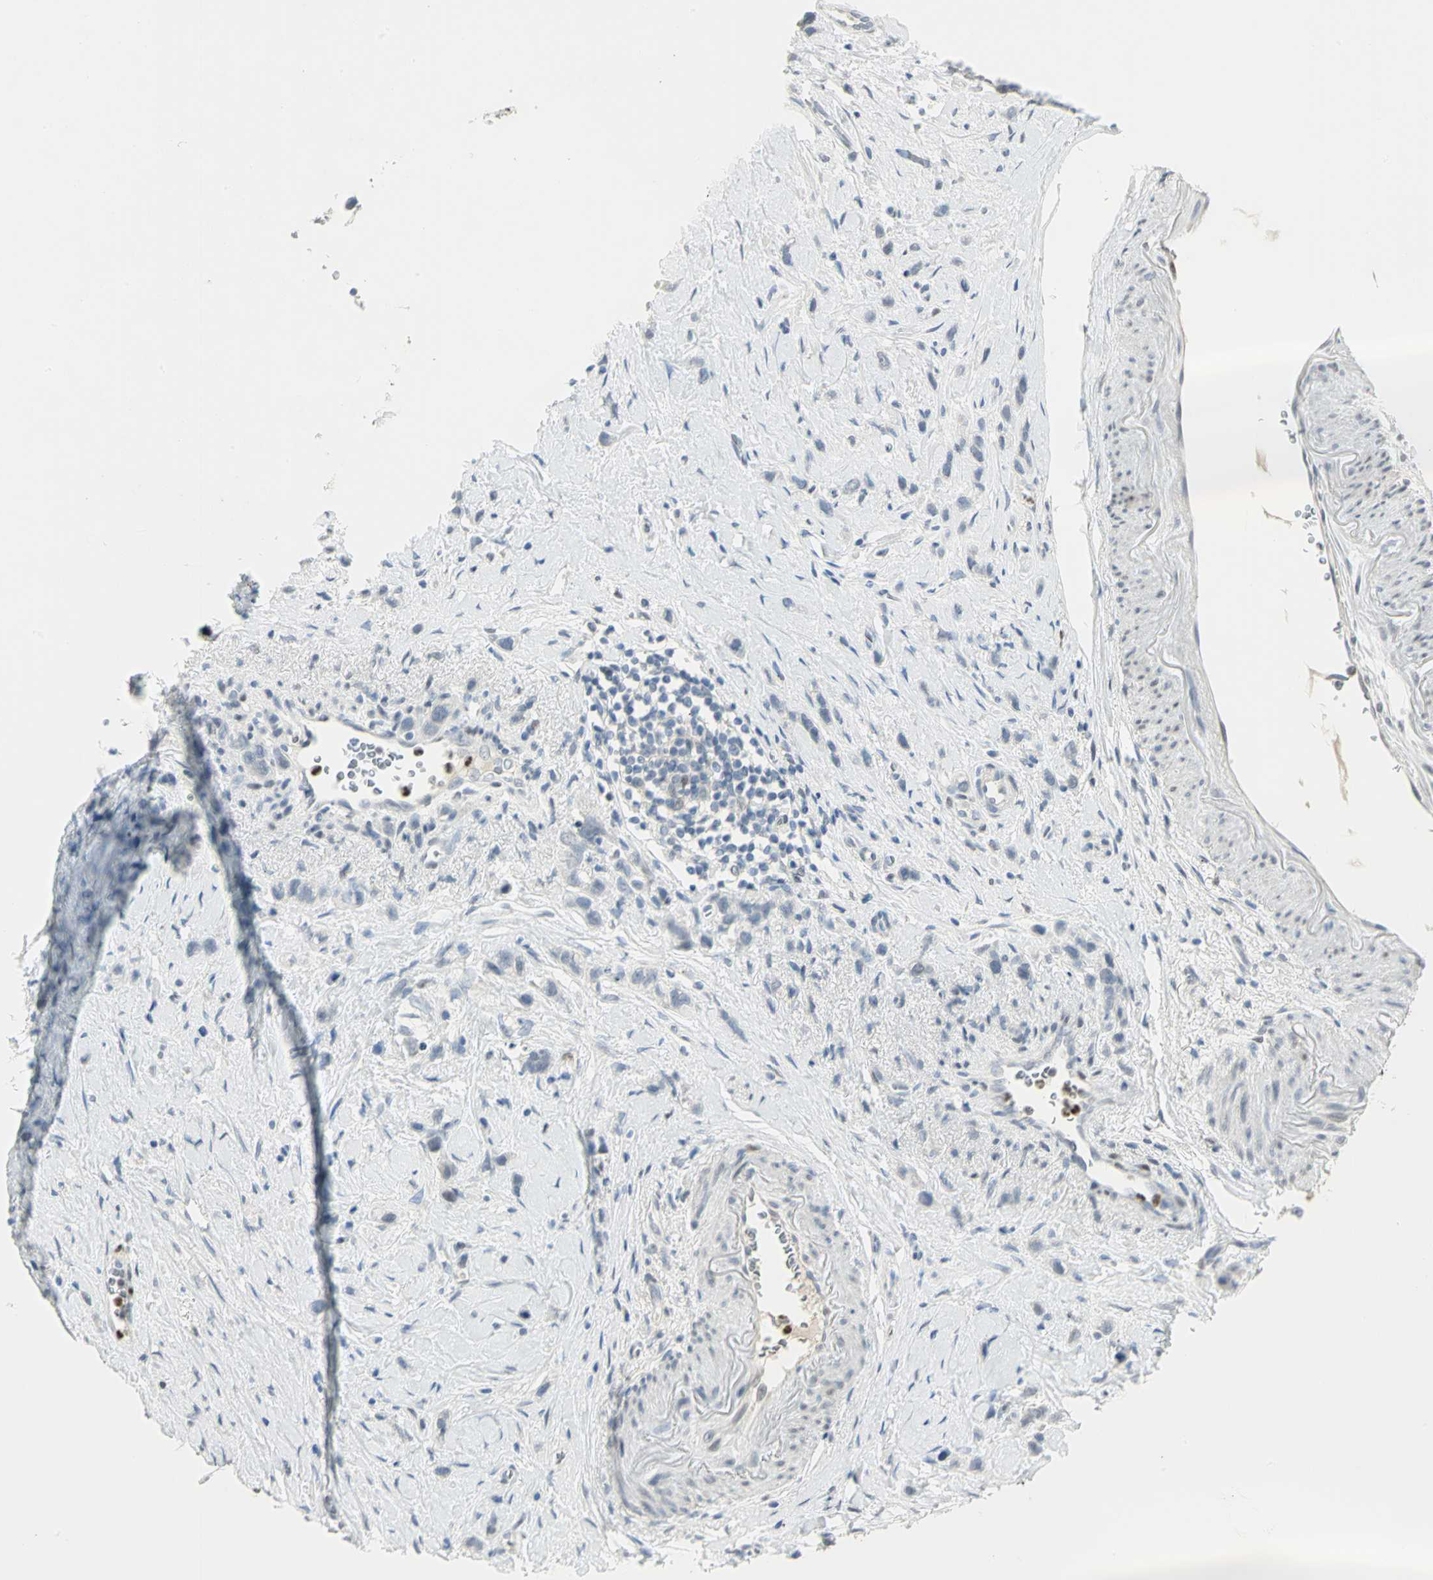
{"staining": {"intensity": "negative", "quantity": "none", "location": "none"}, "tissue": "stomach cancer", "cell_type": "Tumor cells", "image_type": "cancer", "snomed": [{"axis": "morphology", "description": "Normal tissue, NOS"}, {"axis": "morphology", "description": "Adenocarcinoma, NOS"}, {"axis": "morphology", "description": "Adenocarcinoma, High grade"}, {"axis": "topography", "description": "Stomach, upper"}, {"axis": "topography", "description": "Stomach"}], "caption": "An immunohistochemistry (IHC) image of stomach adenocarcinoma is shown. There is no staining in tumor cells of stomach adenocarcinoma. The staining was performed using DAB (3,3'-diaminobenzidine) to visualize the protein expression in brown, while the nuclei were stained in blue with hematoxylin (Magnification: 20x).", "gene": "BCL6", "patient": {"sex": "female", "age": 65}}